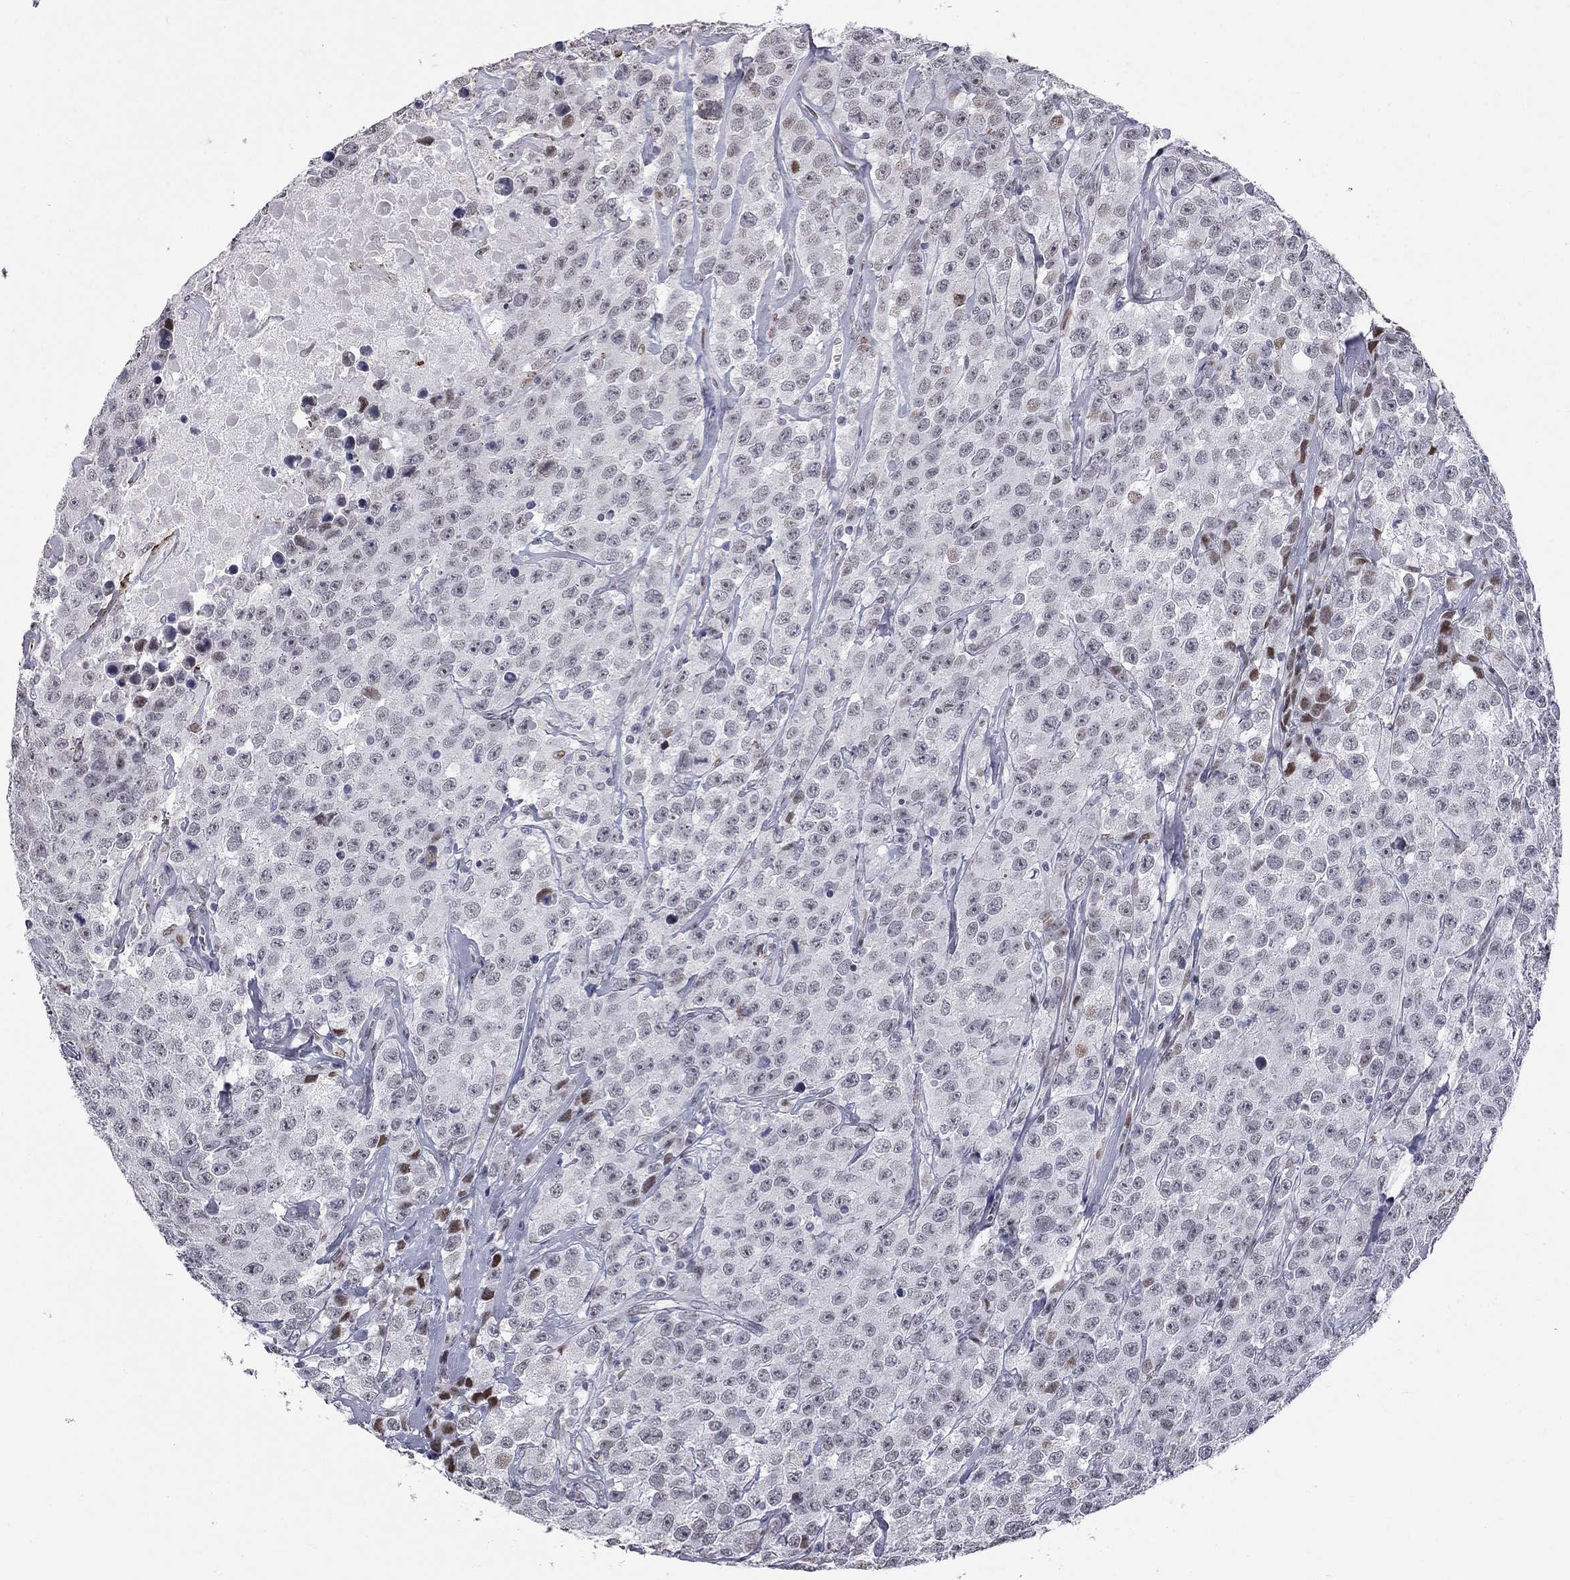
{"staining": {"intensity": "strong", "quantity": "<25%", "location": "nuclear"}, "tissue": "testis cancer", "cell_type": "Tumor cells", "image_type": "cancer", "snomed": [{"axis": "morphology", "description": "Seminoma, NOS"}, {"axis": "topography", "description": "Testis"}], "caption": "This image reveals testis cancer (seminoma) stained with immunohistochemistry to label a protein in brown. The nuclear of tumor cells show strong positivity for the protein. Nuclei are counter-stained blue.", "gene": "ZNF154", "patient": {"sex": "male", "age": 59}}